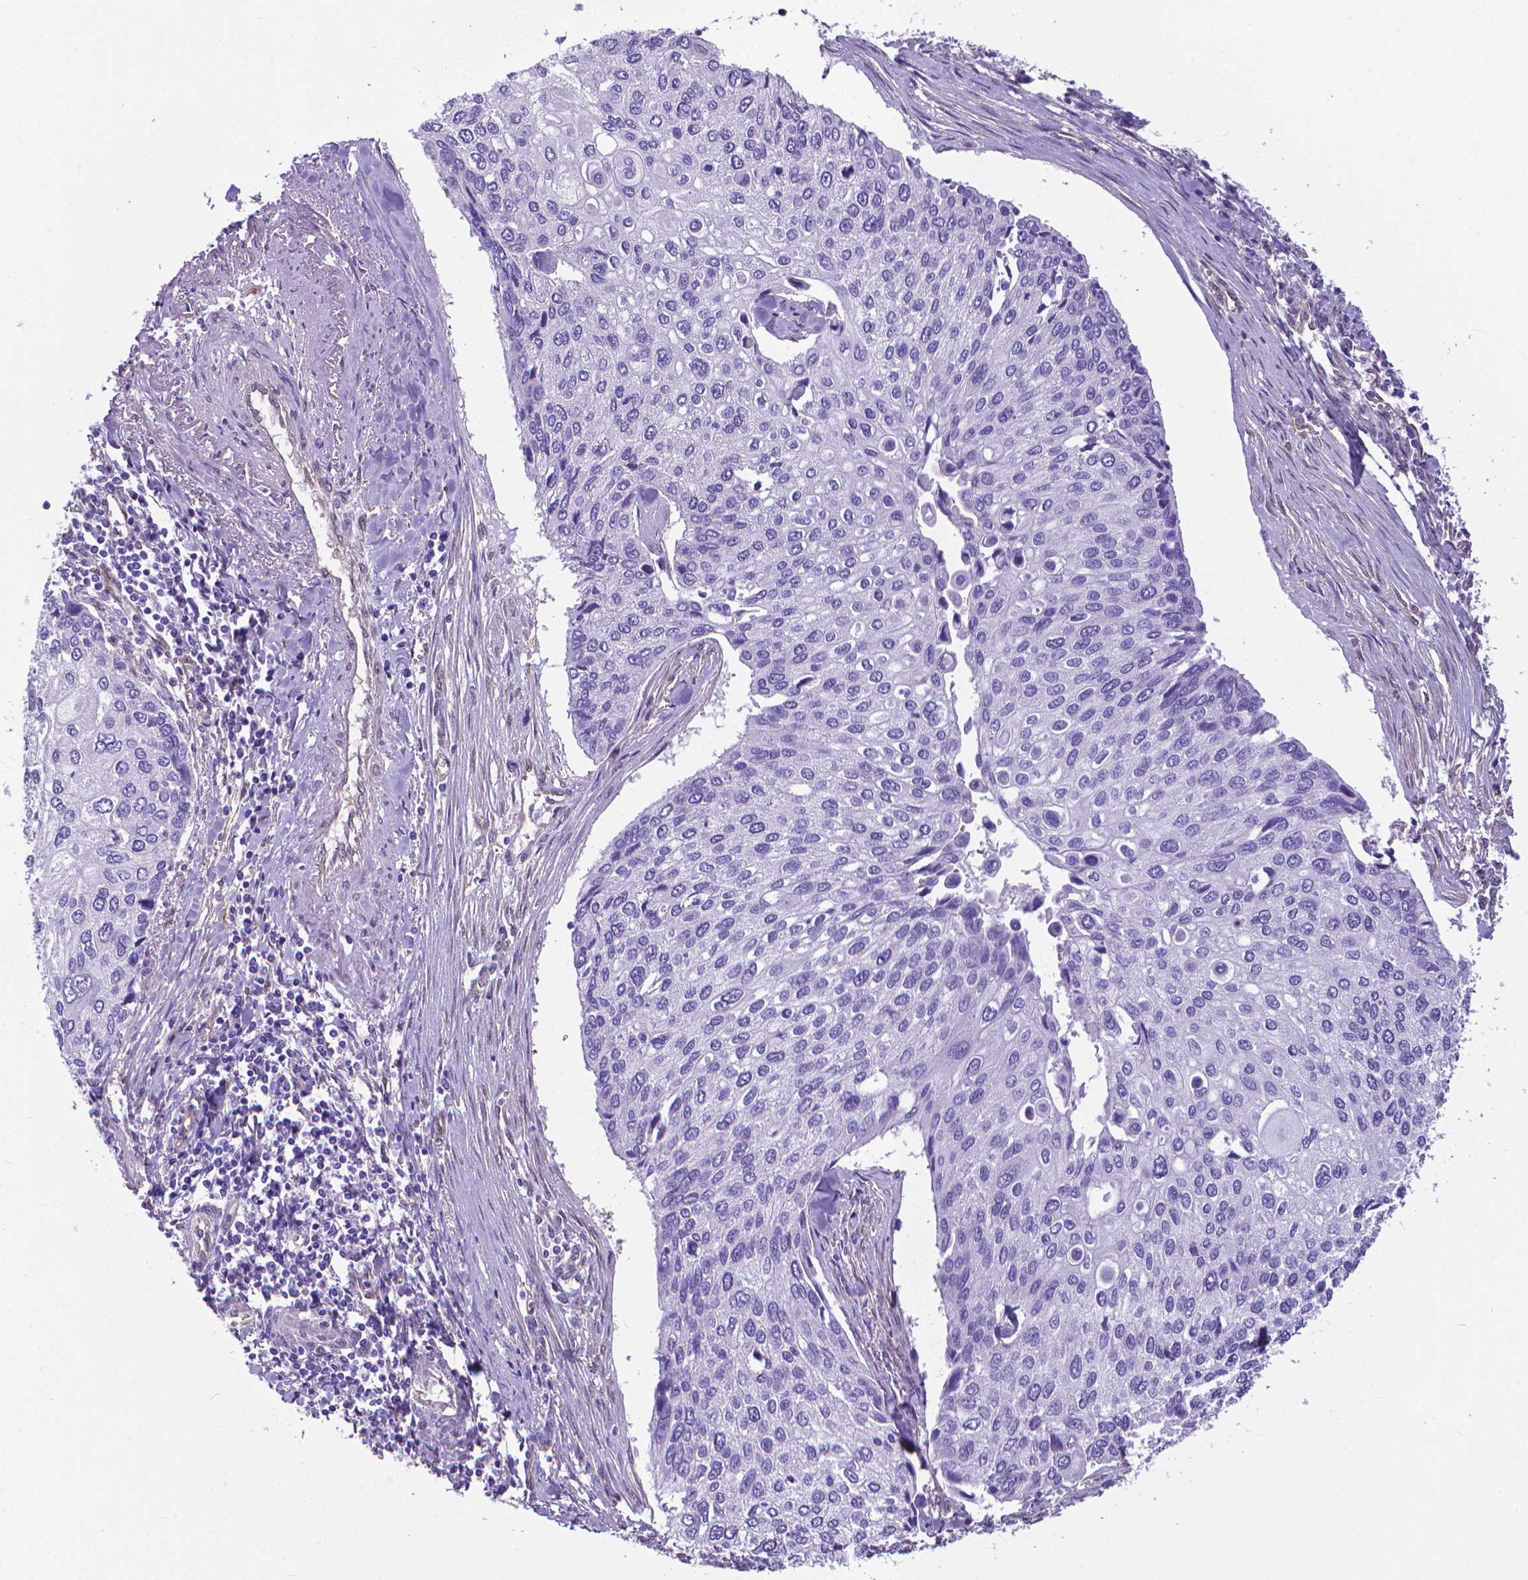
{"staining": {"intensity": "negative", "quantity": "none", "location": "none"}, "tissue": "lung cancer", "cell_type": "Tumor cells", "image_type": "cancer", "snomed": [{"axis": "morphology", "description": "Squamous cell carcinoma, NOS"}, {"axis": "morphology", "description": "Squamous cell carcinoma, metastatic, NOS"}, {"axis": "topography", "description": "Lung"}], "caption": "High power microscopy image of an immunohistochemistry (IHC) photomicrograph of metastatic squamous cell carcinoma (lung), revealing no significant staining in tumor cells. The staining is performed using DAB (3,3'-diaminobenzidine) brown chromogen with nuclei counter-stained in using hematoxylin.", "gene": "CLIC4", "patient": {"sex": "male", "age": 63}}